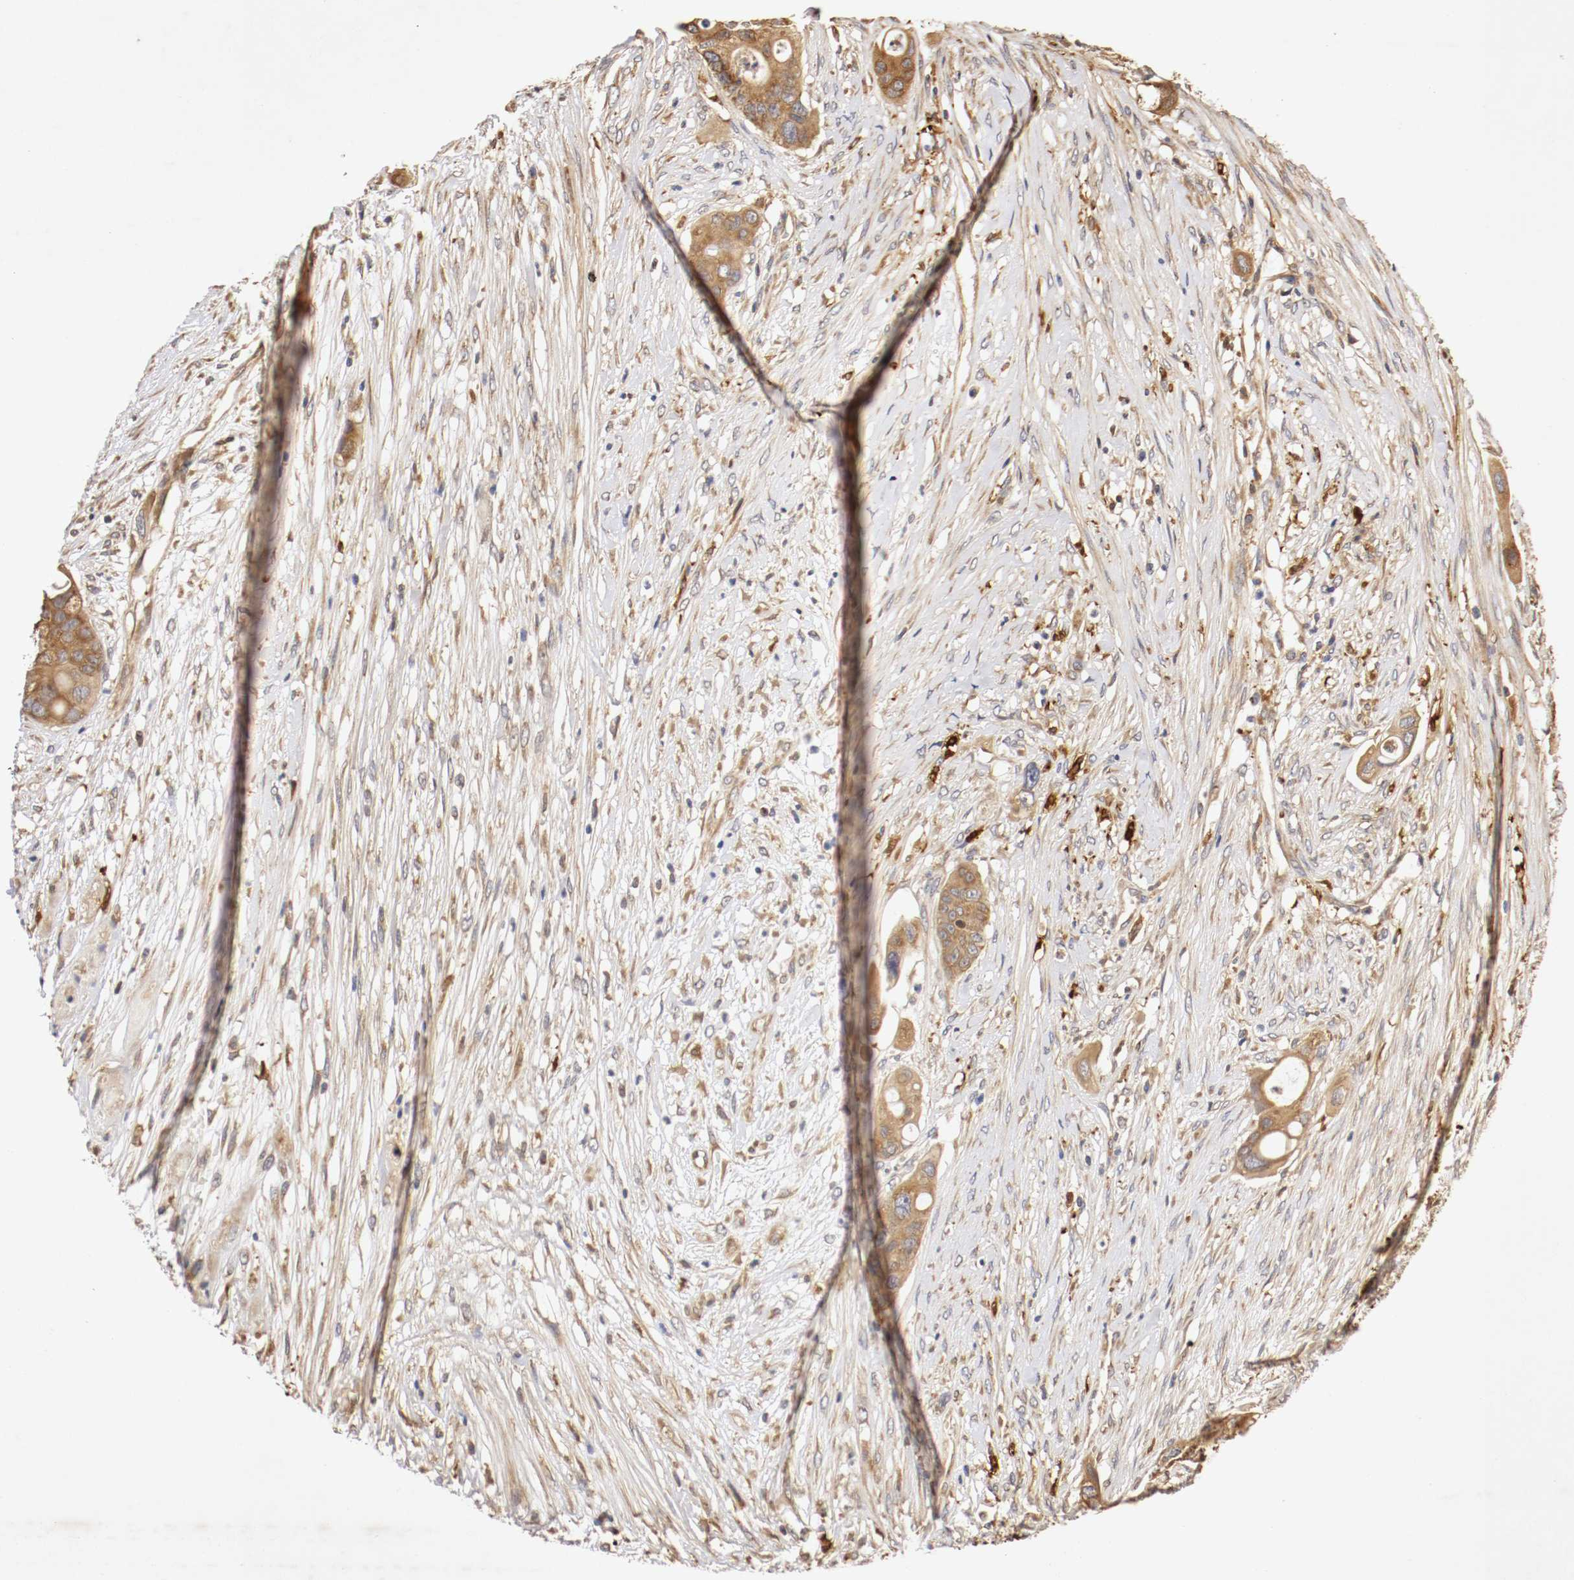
{"staining": {"intensity": "moderate", "quantity": ">75%", "location": "cytoplasmic/membranous"}, "tissue": "colorectal cancer", "cell_type": "Tumor cells", "image_type": "cancer", "snomed": [{"axis": "morphology", "description": "Adenocarcinoma, NOS"}, {"axis": "topography", "description": "Colon"}], "caption": "Brown immunohistochemical staining in colorectal cancer reveals moderate cytoplasmic/membranous expression in about >75% of tumor cells.", "gene": "VEZT", "patient": {"sex": "female", "age": 57}}